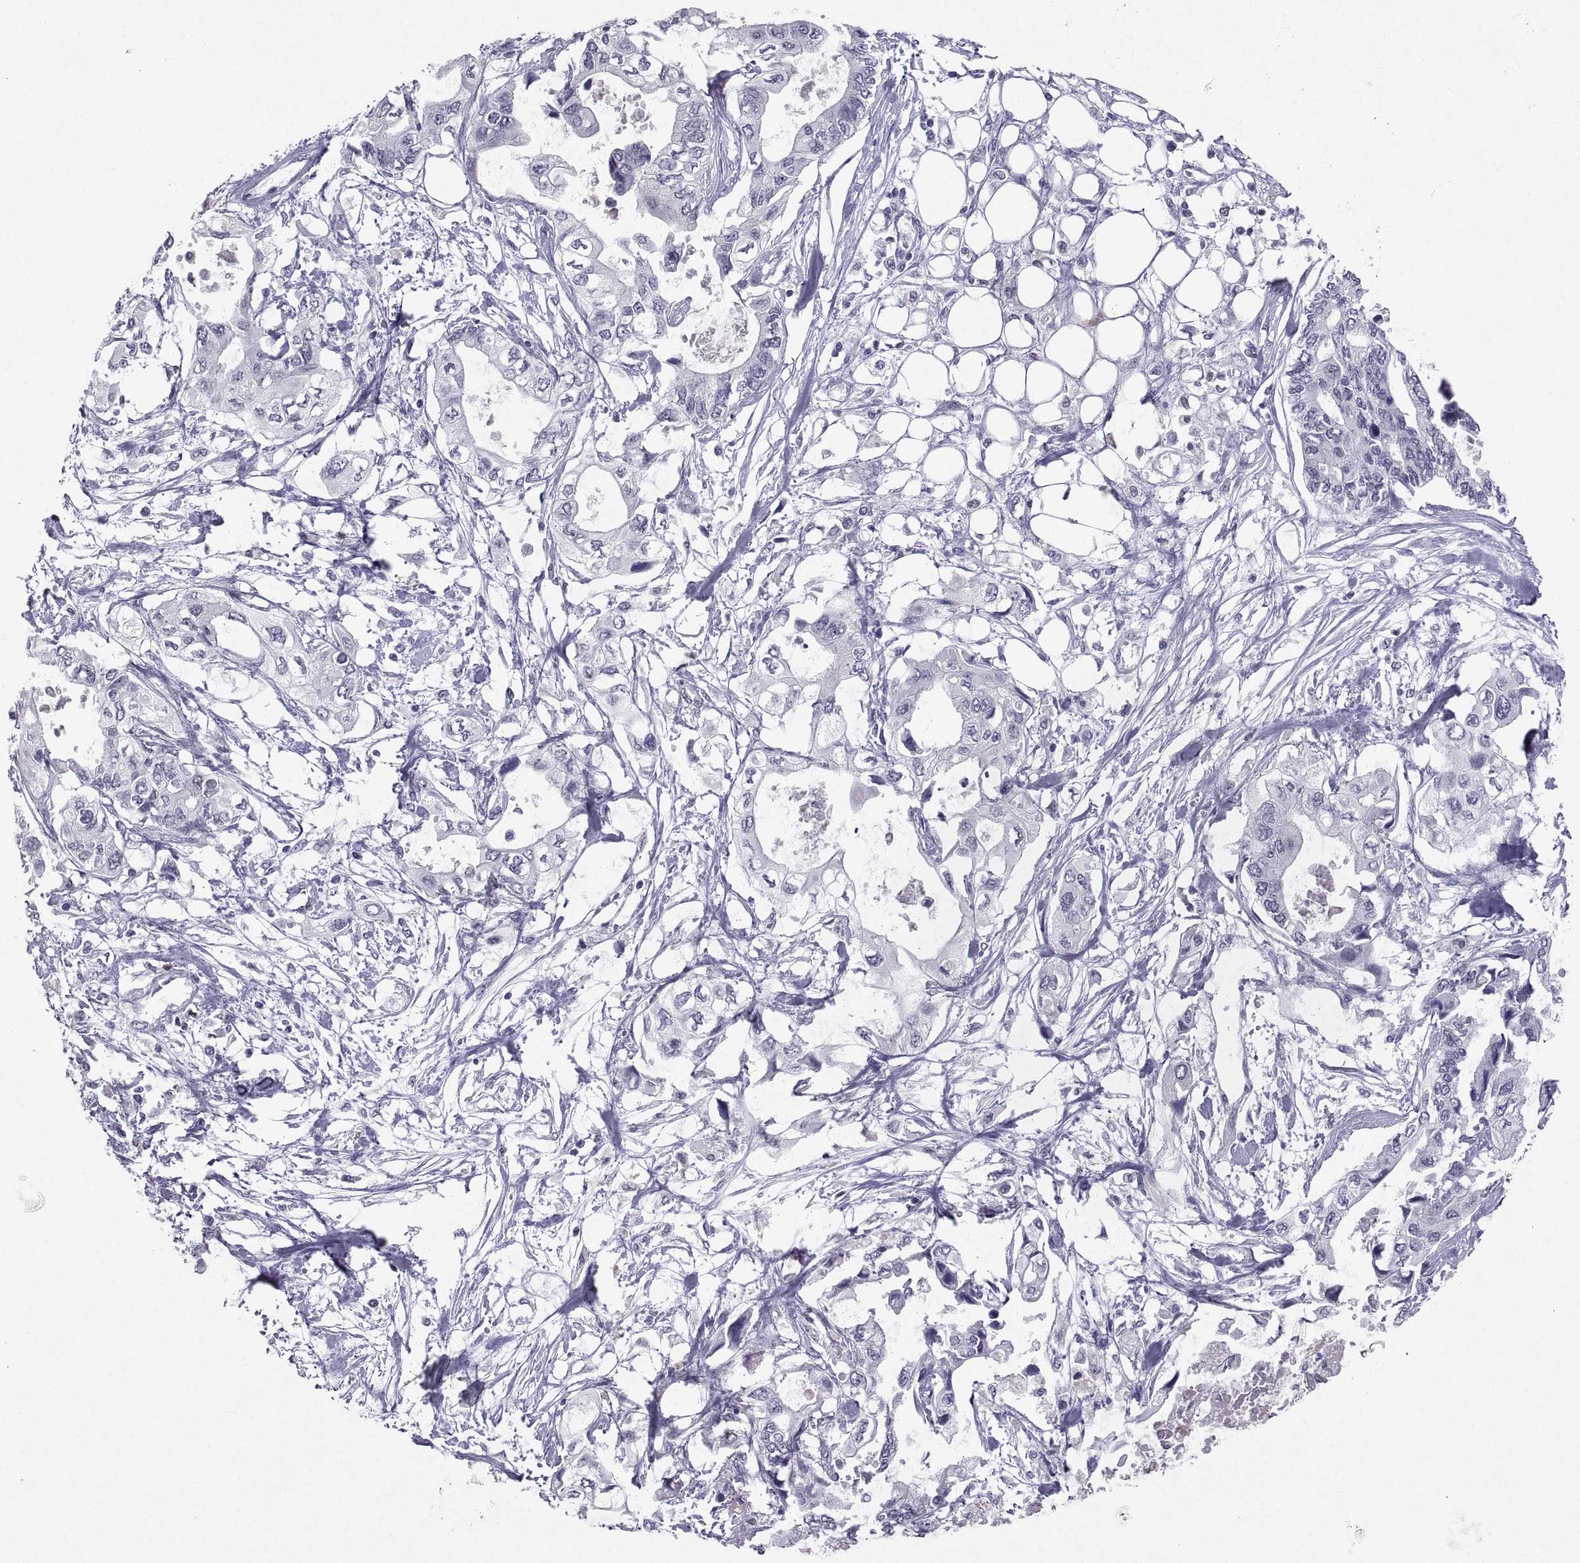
{"staining": {"intensity": "negative", "quantity": "none", "location": "none"}, "tissue": "pancreatic cancer", "cell_type": "Tumor cells", "image_type": "cancer", "snomed": [{"axis": "morphology", "description": "Adenocarcinoma, NOS"}, {"axis": "topography", "description": "Pancreas"}], "caption": "An image of pancreatic cancer stained for a protein shows no brown staining in tumor cells. The staining is performed using DAB brown chromogen with nuclei counter-stained in using hematoxylin.", "gene": "SOX21", "patient": {"sex": "female", "age": 63}}